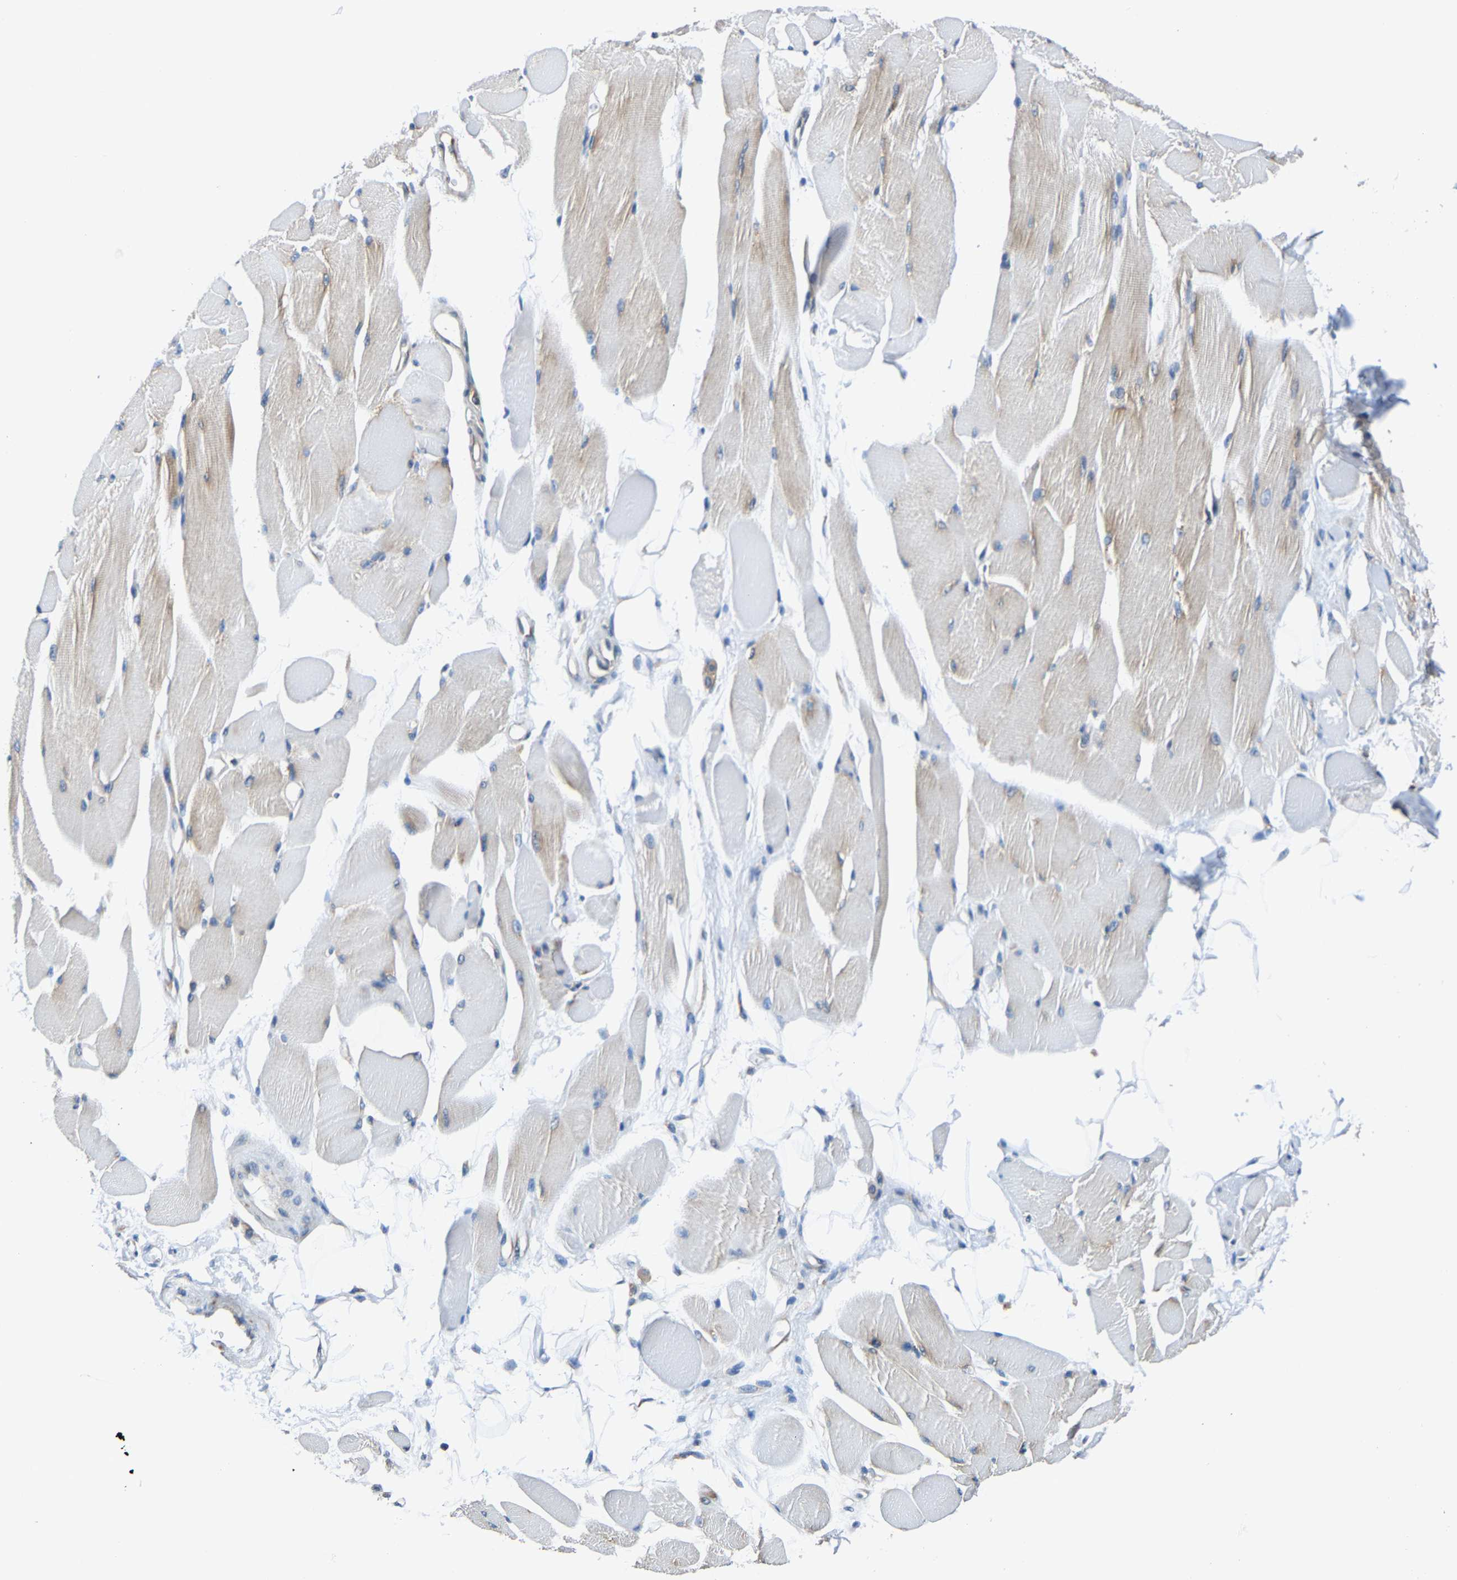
{"staining": {"intensity": "strong", "quantity": "<25%", "location": "cytoplasmic/membranous"}, "tissue": "skeletal muscle", "cell_type": "Myocytes", "image_type": "normal", "snomed": [{"axis": "morphology", "description": "Normal tissue, NOS"}, {"axis": "topography", "description": "Skeletal muscle"}, {"axis": "topography", "description": "Peripheral nerve tissue"}], "caption": "Skeletal muscle stained with immunohistochemistry (IHC) exhibits strong cytoplasmic/membranous expression in approximately <25% of myocytes.", "gene": "G3BP2", "patient": {"sex": "female", "age": 84}}